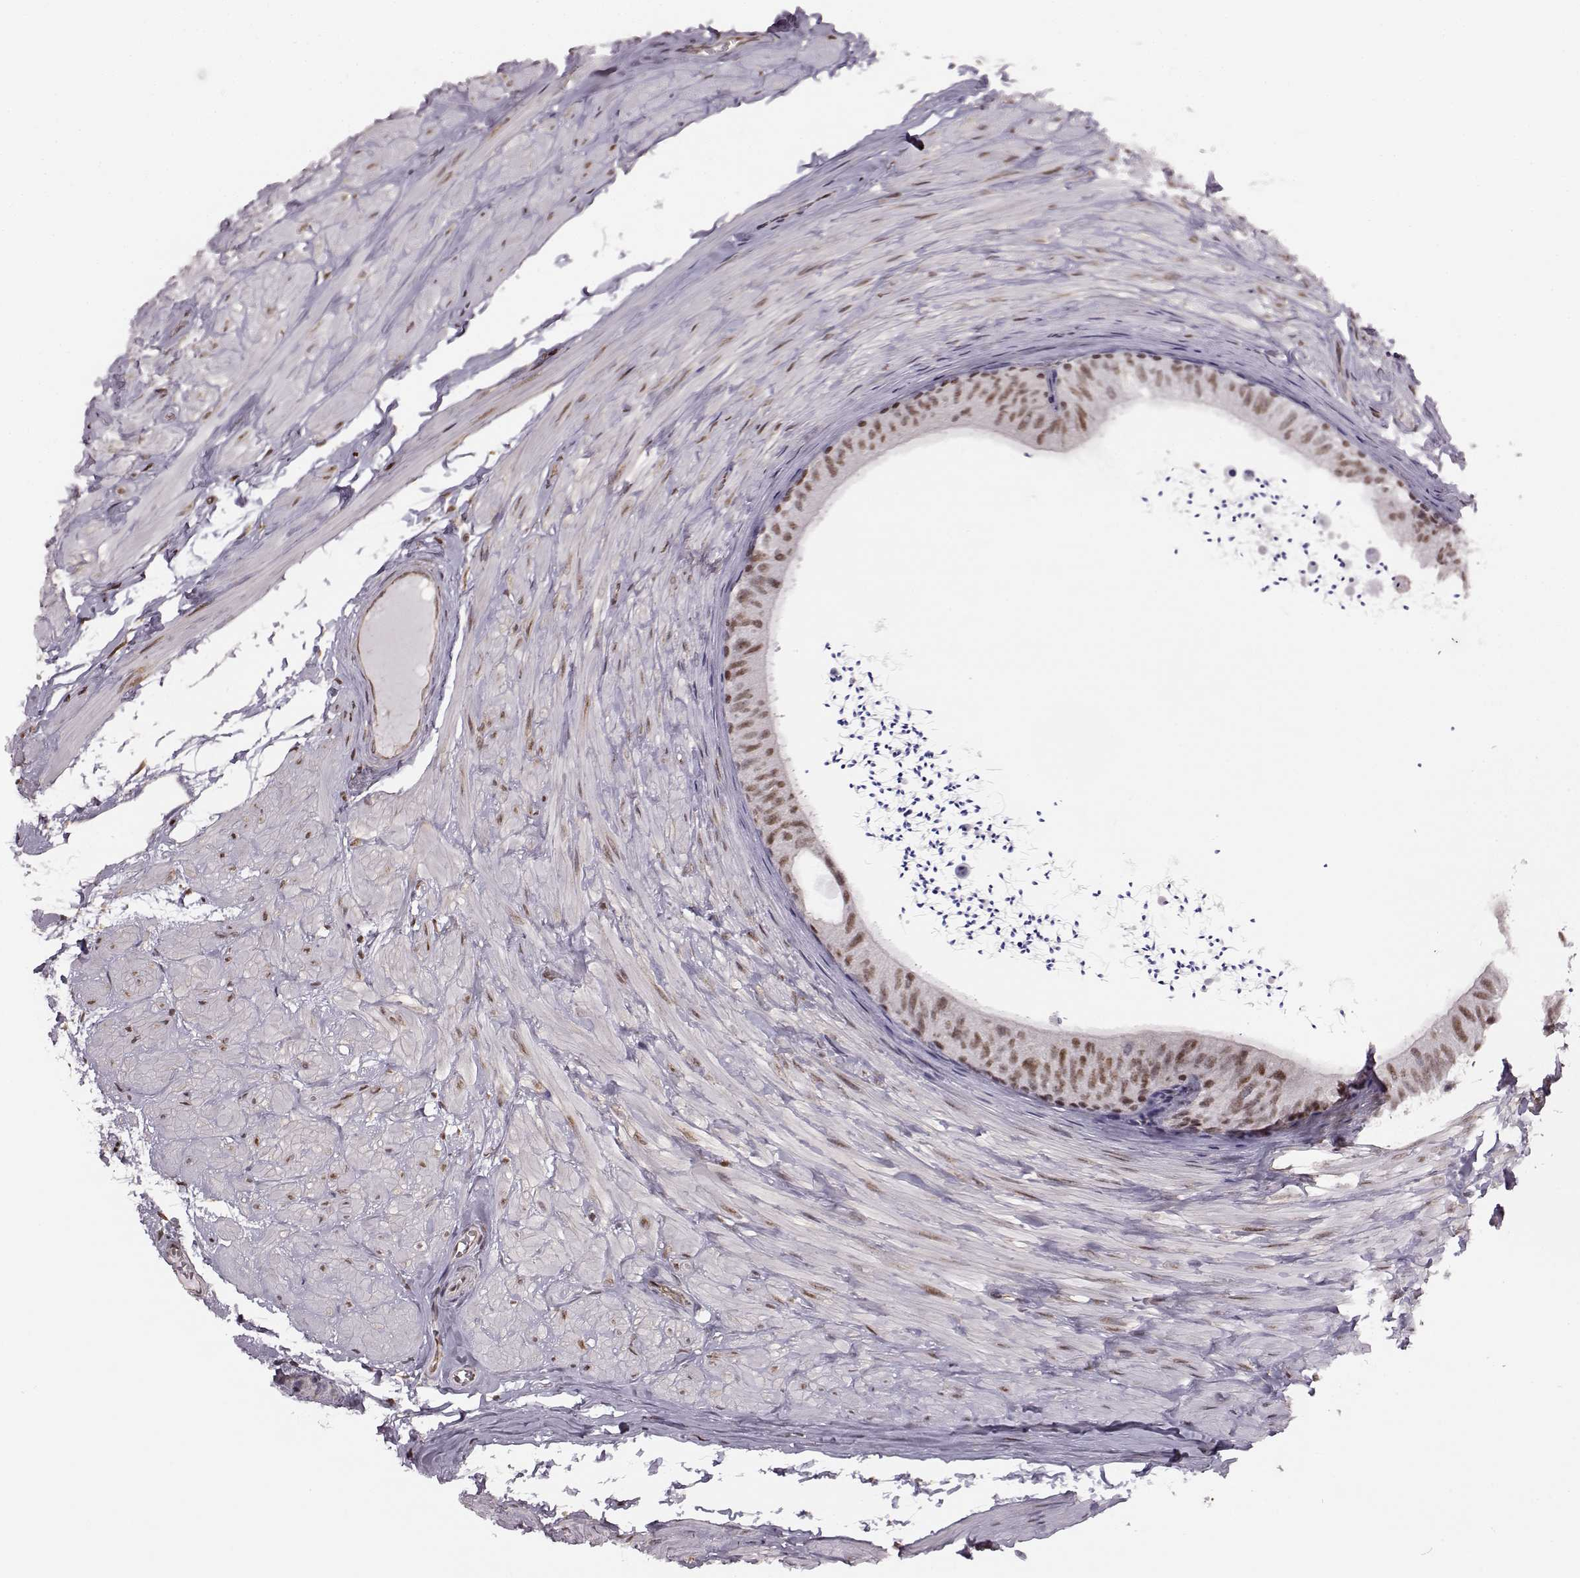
{"staining": {"intensity": "moderate", "quantity": "25%-75%", "location": "nuclear"}, "tissue": "epididymis", "cell_type": "Glandular cells", "image_type": "normal", "snomed": [{"axis": "morphology", "description": "Normal tissue, NOS"}, {"axis": "topography", "description": "Epididymis"}], "caption": "The immunohistochemical stain highlights moderate nuclear positivity in glandular cells of benign epididymis. (DAB (3,3'-diaminobenzidine) IHC with brightfield microscopy, high magnification).", "gene": "KLF6", "patient": {"sex": "male", "age": 32}}